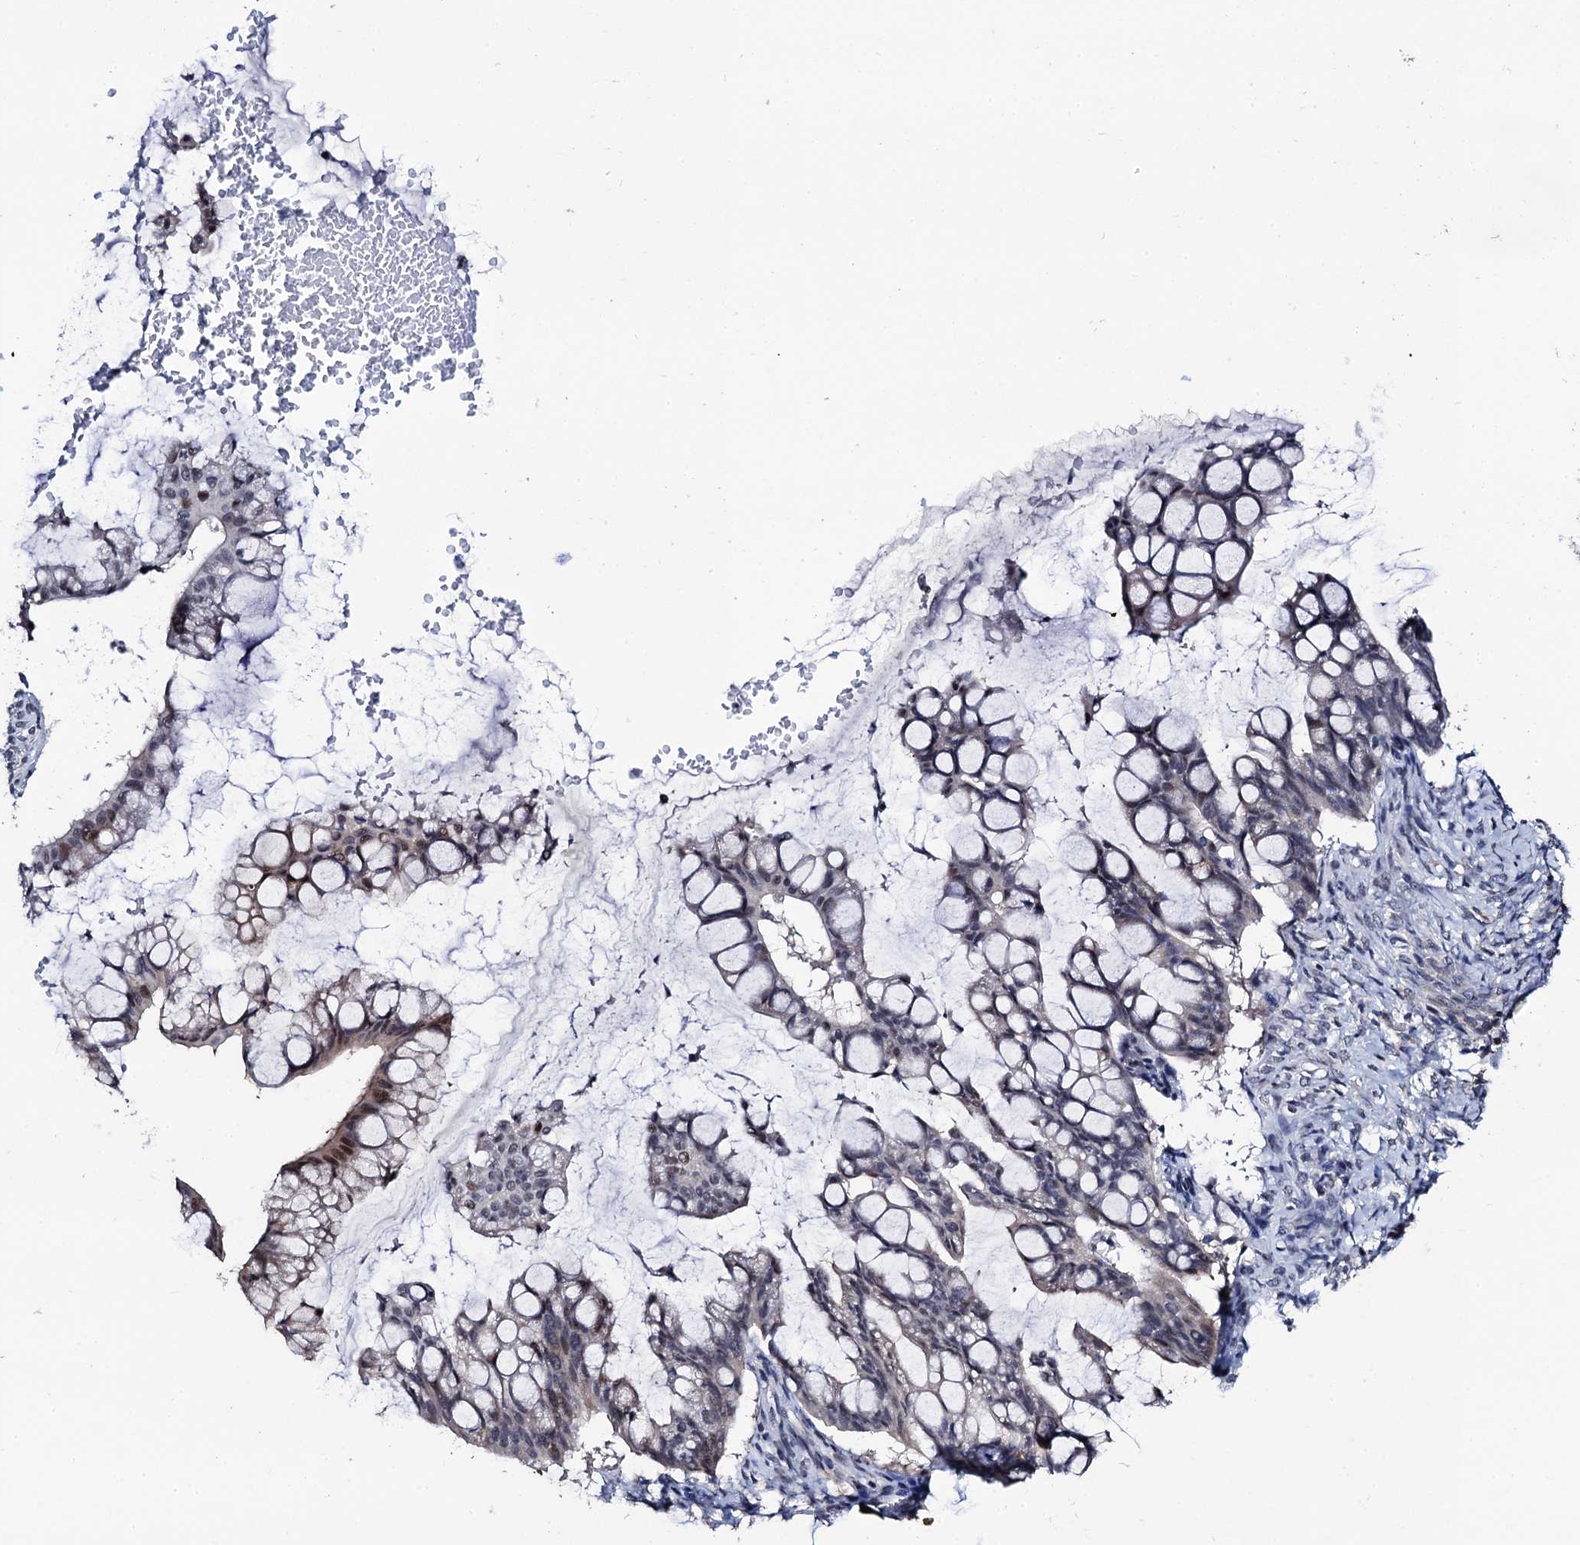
{"staining": {"intensity": "moderate", "quantity": "<25%", "location": "nuclear"}, "tissue": "ovarian cancer", "cell_type": "Tumor cells", "image_type": "cancer", "snomed": [{"axis": "morphology", "description": "Cystadenocarcinoma, mucinous, NOS"}, {"axis": "topography", "description": "Ovary"}], "caption": "Immunohistochemistry (IHC) image of neoplastic tissue: ovarian cancer stained using immunohistochemistry (IHC) exhibits low levels of moderate protein expression localized specifically in the nuclear of tumor cells, appearing as a nuclear brown color.", "gene": "FAM222A", "patient": {"sex": "female", "age": 73}}